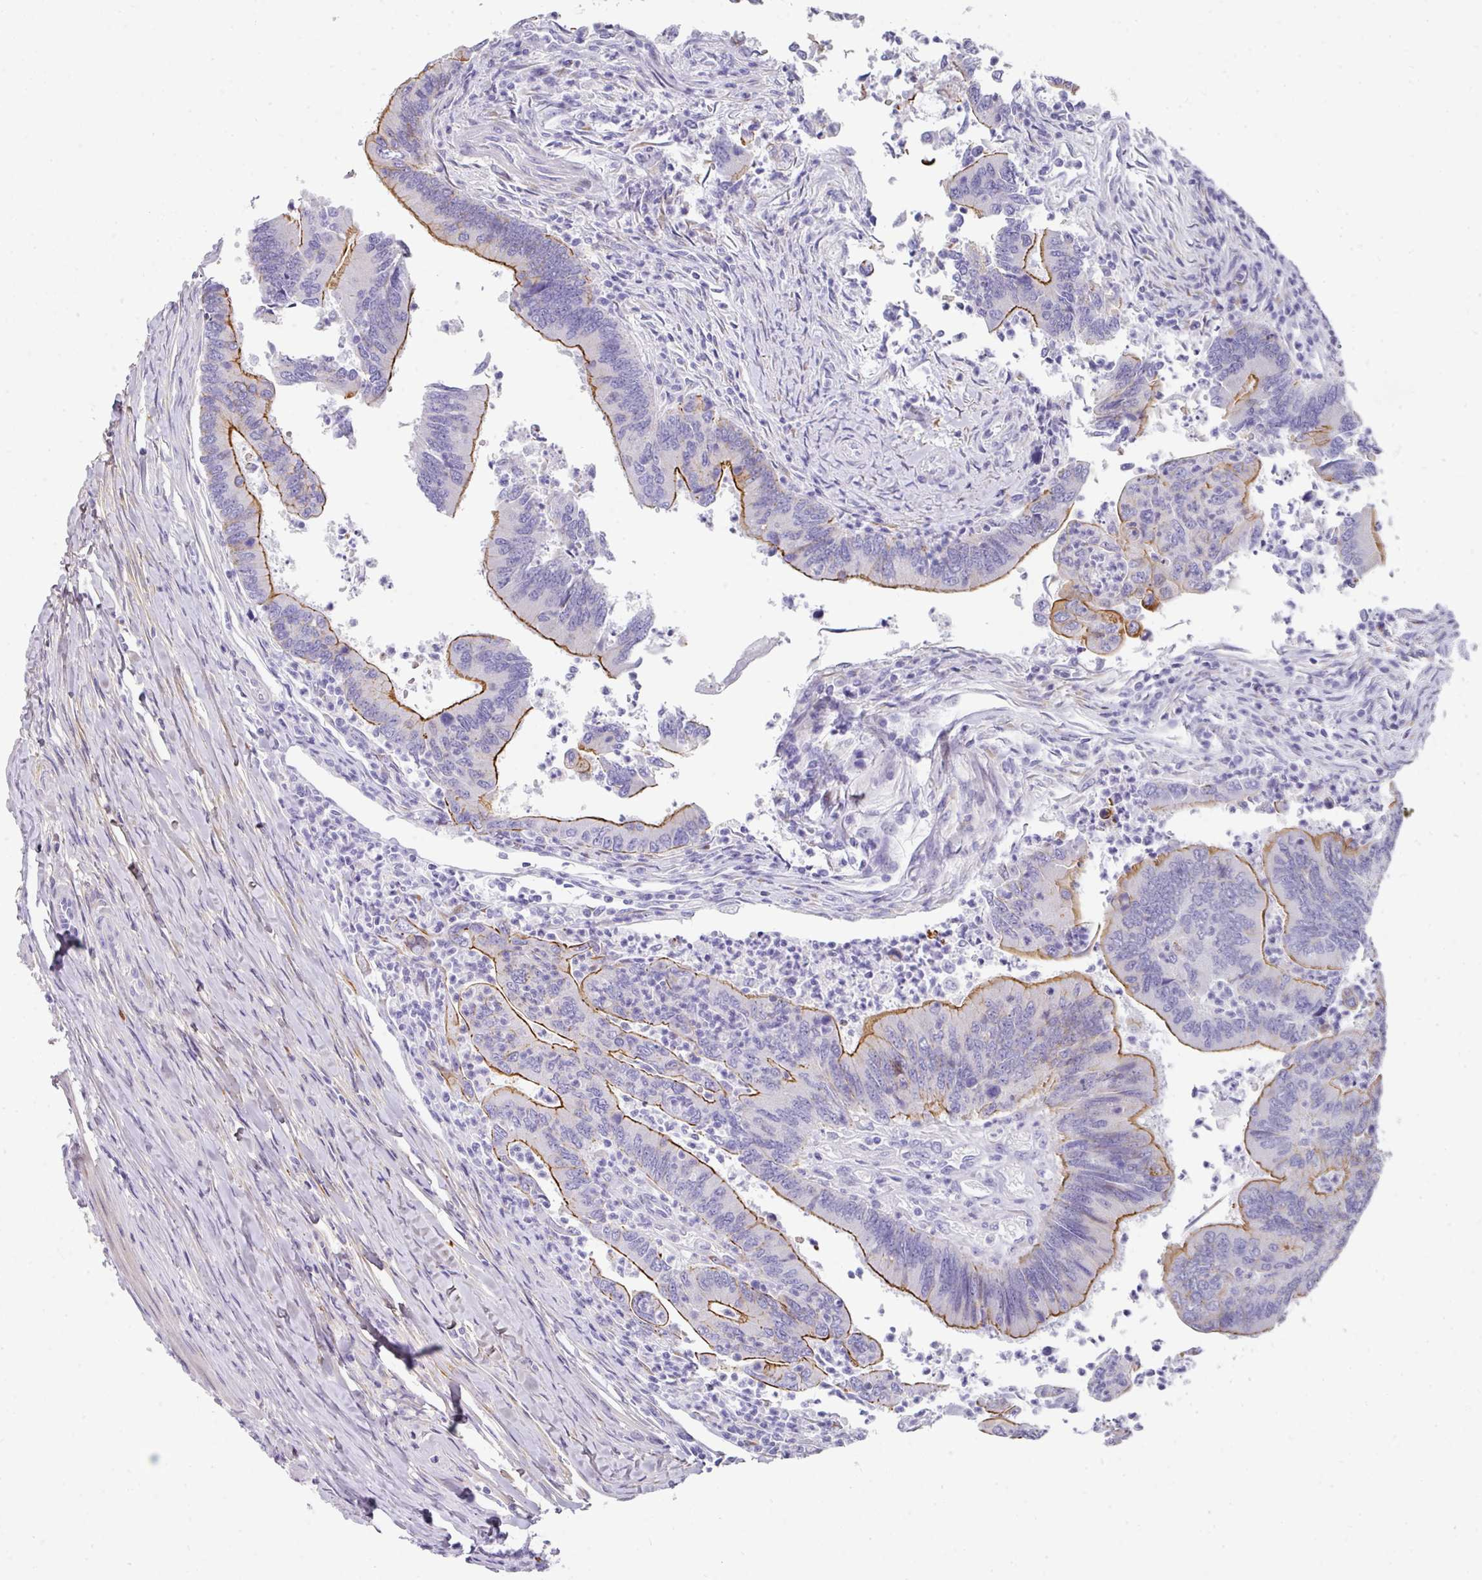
{"staining": {"intensity": "strong", "quantity": "25%-75%", "location": "cytoplasmic/membranous"}, "tissue": "colorectal cancer", "cell_type": "Tumor cells", "image_type": "cancer", "snomed": [{"axis": "morphology", "description": "Adenocarcinoma, NOS"}, {"axis": "topography", "description": "Colon"}], "caption": "Colorectal adenocarcinoma stained with a protein marker reveals strong staining in tumor cells.", "gene": "ANKRD29", "patient": {"sex": "female", "age": 67}}